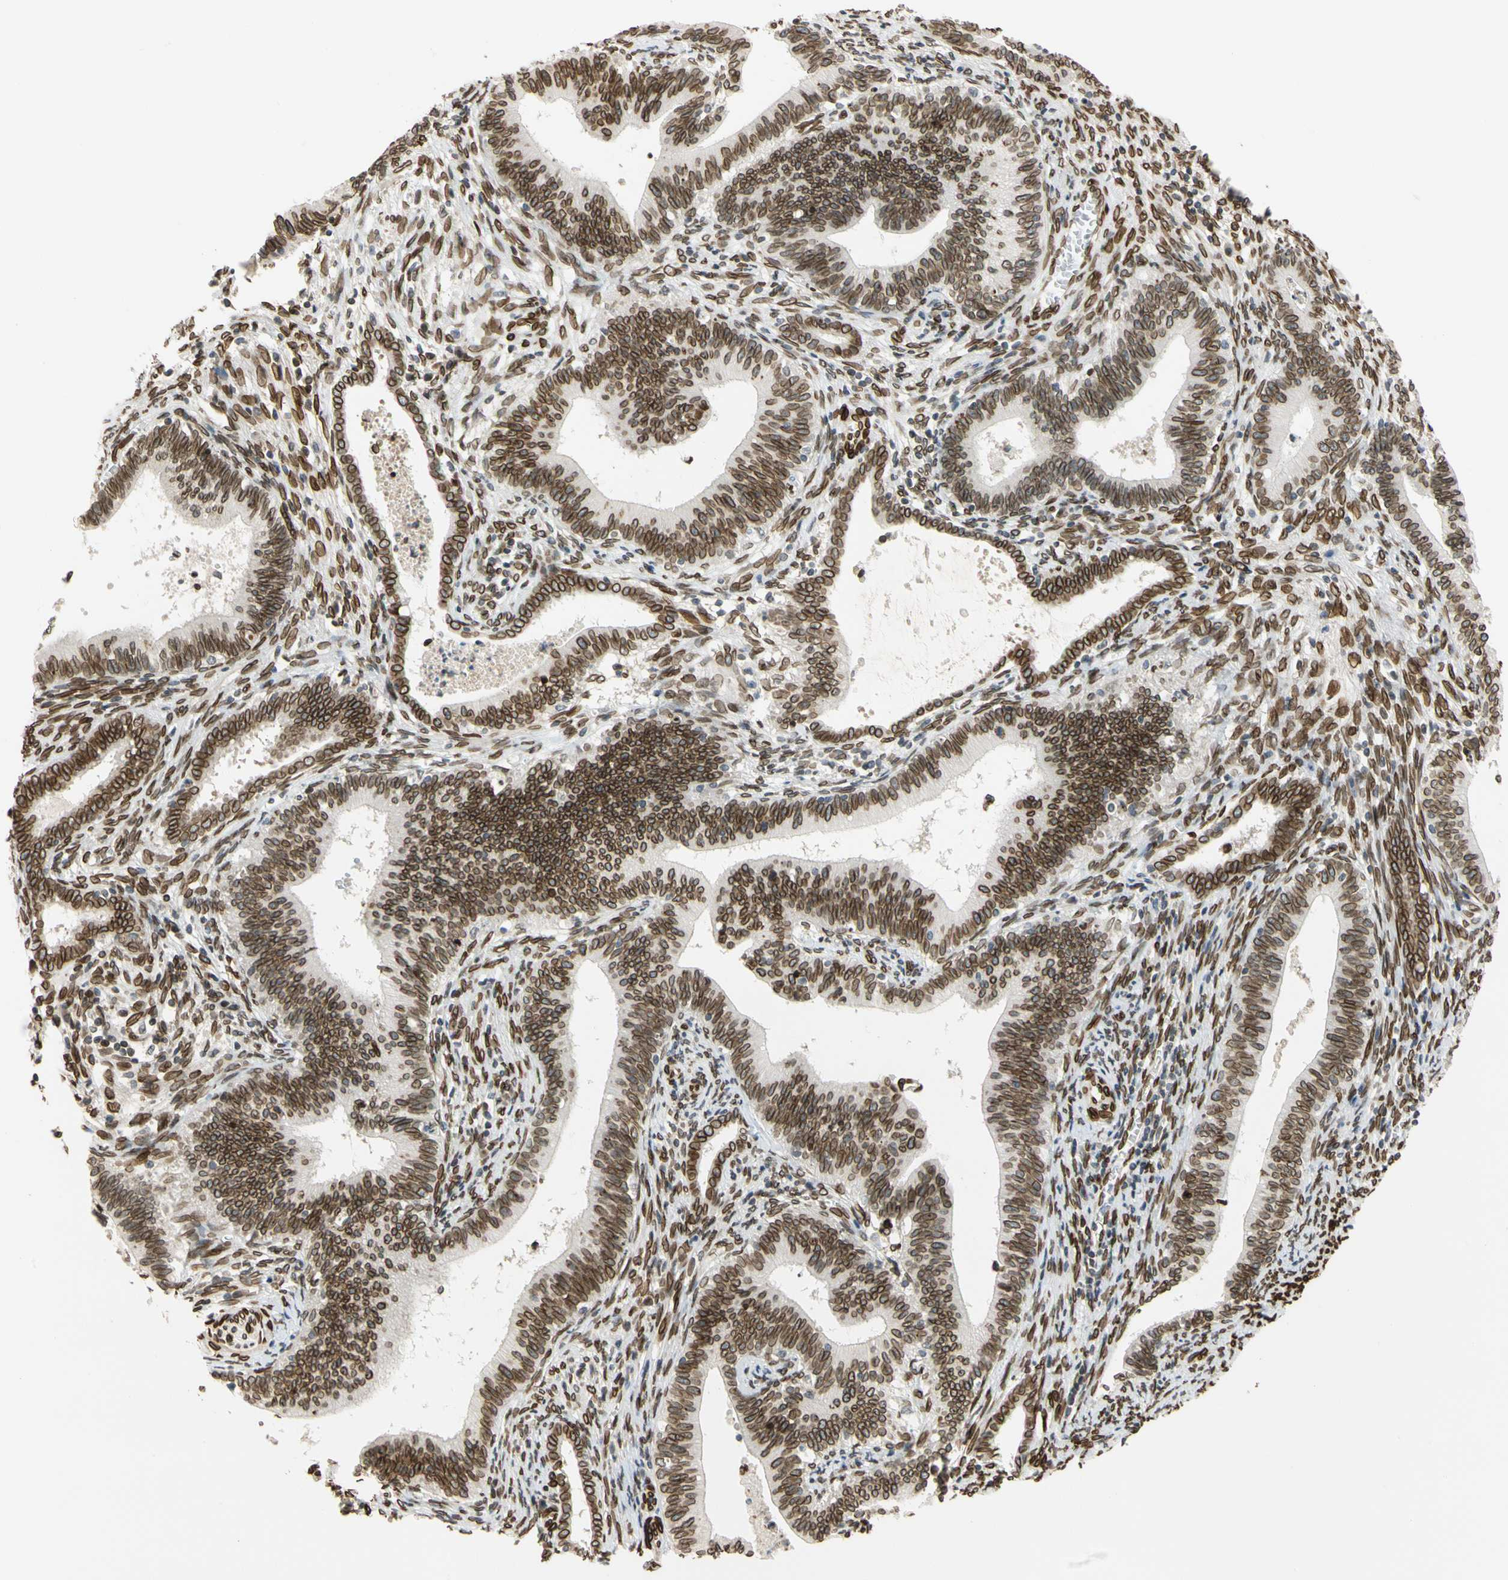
{"staining": {"intensity": "strong", "quantity": ">75%", "location": "cytoplasmic/membranous,nuclear"}, "tissue": "cervical cancer", "cell_type": "Tumor cells", "image_type": "cancer", "snomed": [{"axis": "morphology", "description": "Adenocarcinoma, NOS"}, {"axis": "topography", "description": "Cervix"}], "caption": "Immunohistochemistry (IHC) staining of adenocarcinoma (cervical), which exhibits high levels of strong cytoplasmic/membranous and nuclear staining in about >75% of tumor cells indicating strong cytoplasmic/membranous and nuclear protein positivity. The staining was performed using DAB (brown) for protein detection and nuclei were counterstained in hematoxylin (blue).", "gene": "SUN1", "patient": {"sex": "female", "age": 44}}